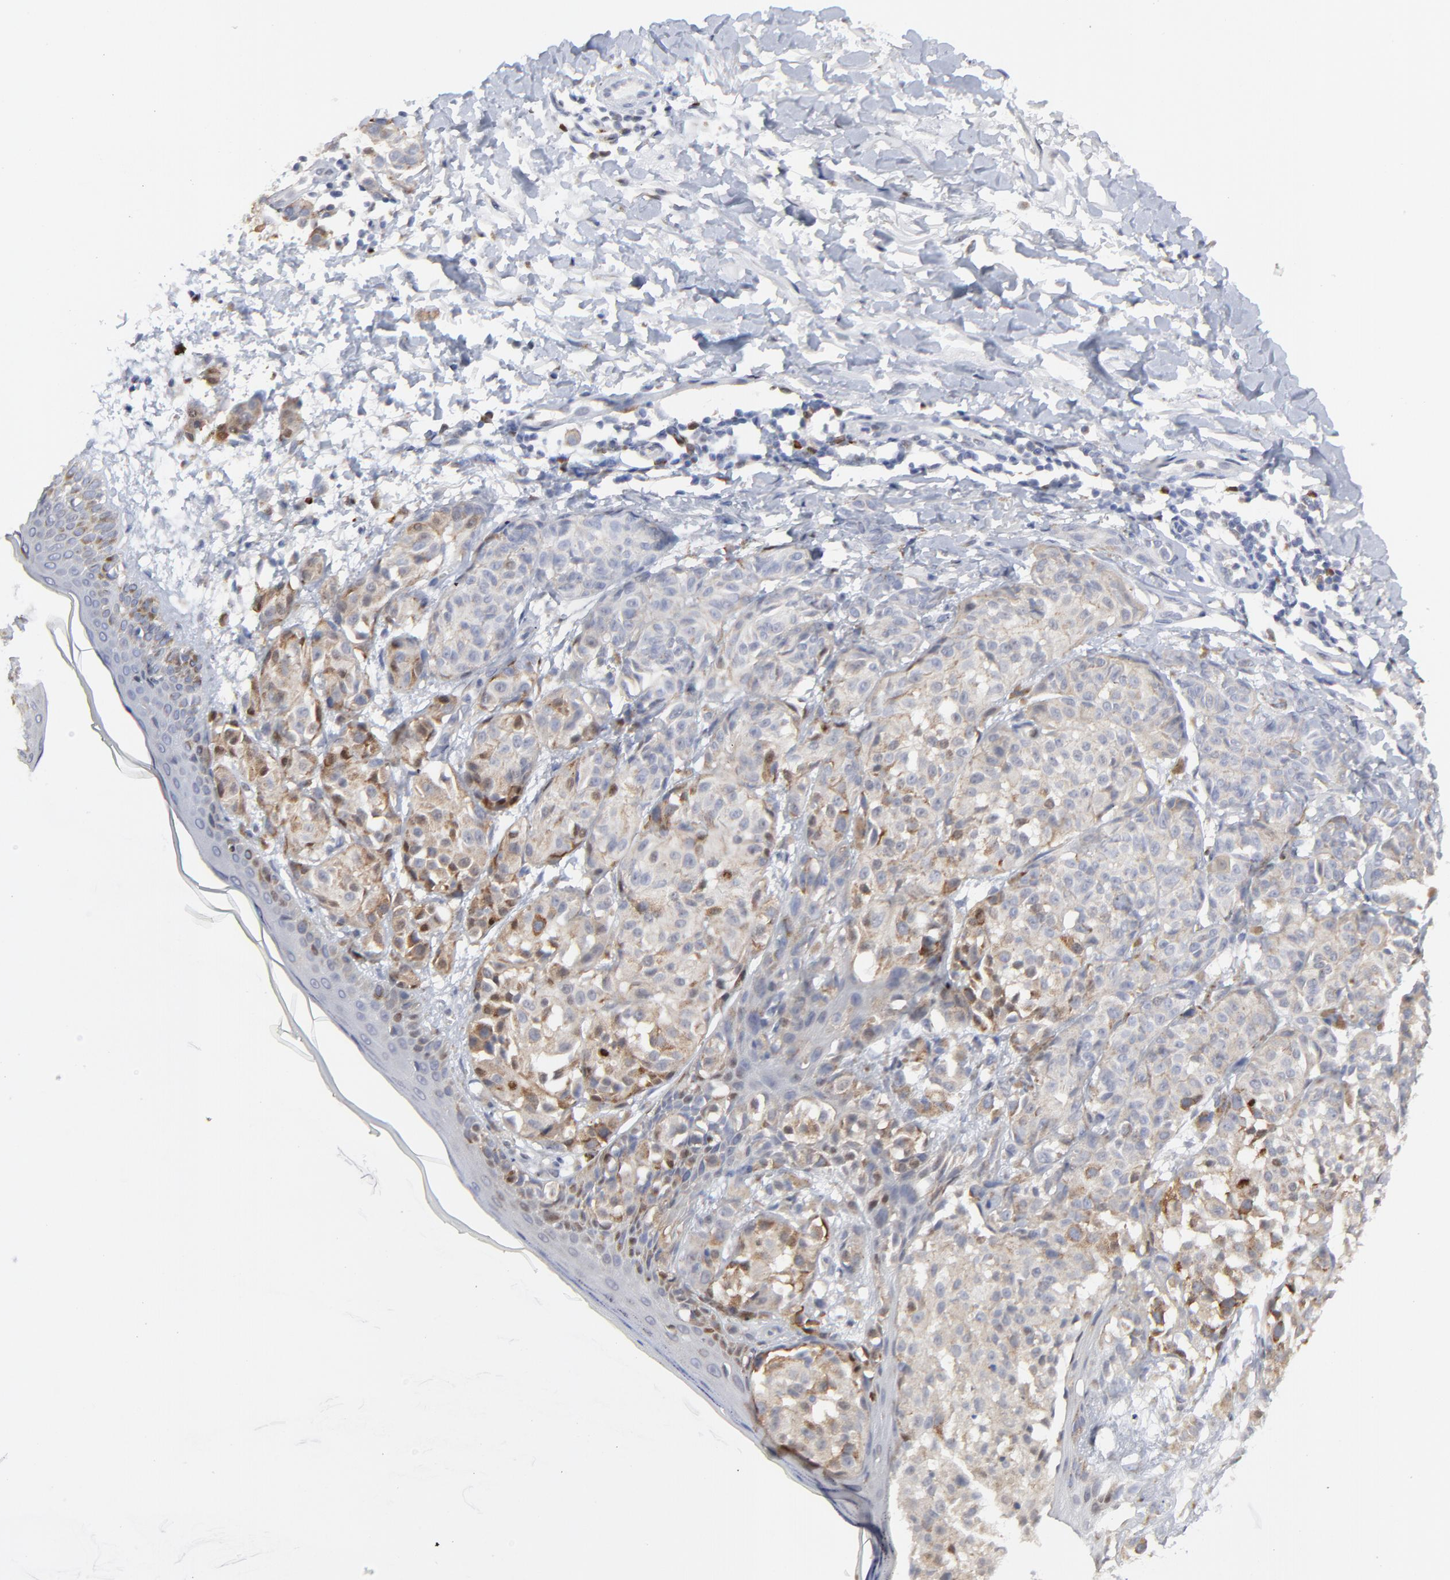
{"staining": {"intensity": "moderate", "quantity": "<25%", "location": "cytoplasmic/membranous"}, "tissue": "melanoma", "cell_type": "Tumor cells", "image_type": "cancer", "snomed": [{"axis": "morphology", "description": "Malignant melanoma, NOS"}, {"axis": "topography", "description": "Skin"}], "caption": "Immunohistochemical staining of malignant melanoma reveals moderate cytoplasmic/membranous protein expression in approximately <25% of tumor cells.", "gene": "NCAPH", "patient": {"sex": "male", "age": 76}}